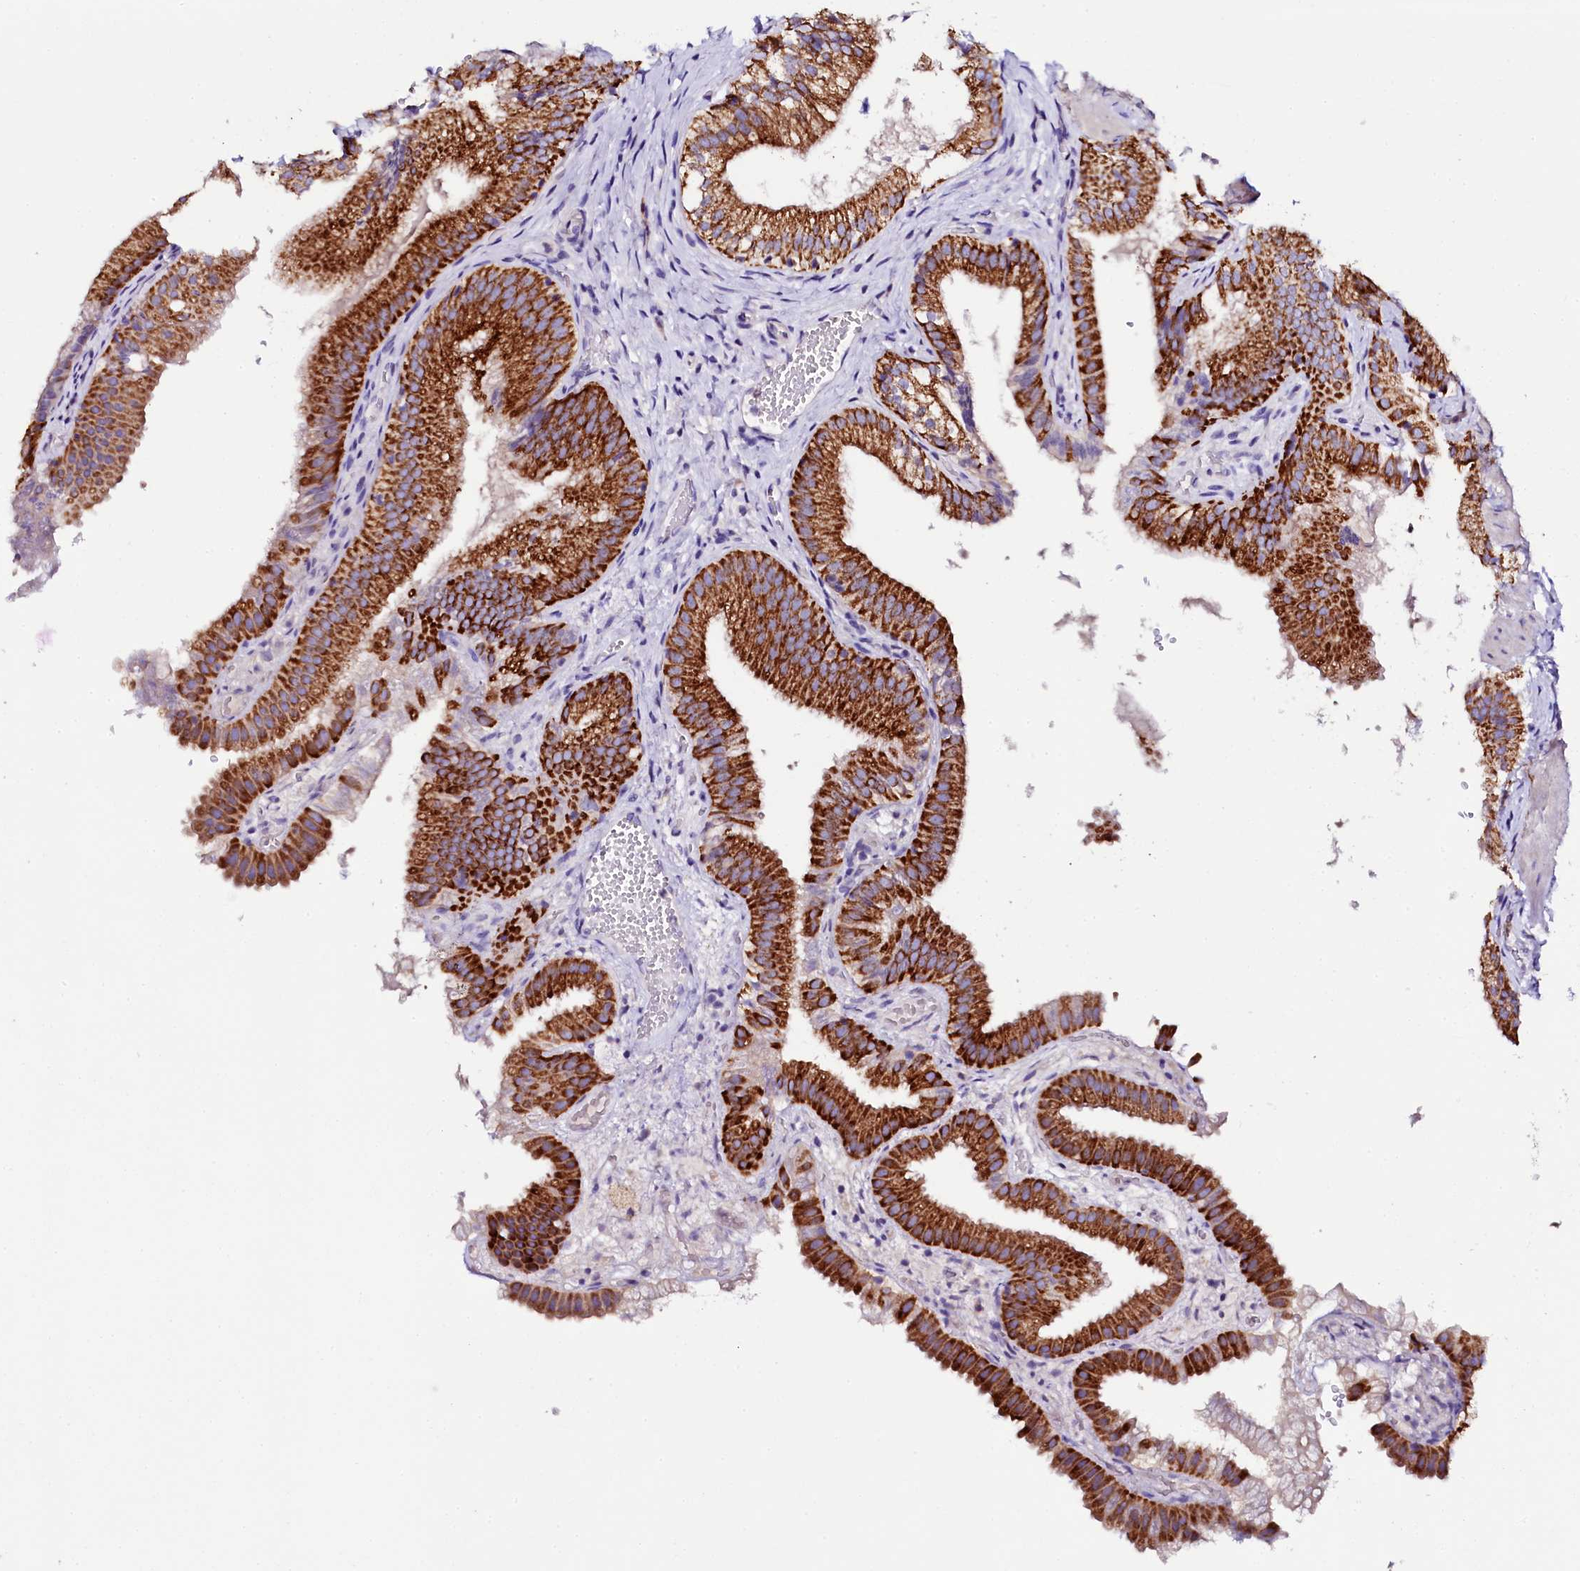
{"staining": {"intensity": "strong", "quantity": ">75%", "location": "cytoplasmic/membranous"}, "tissue": "gallbladder", "cell_type": "Glandular cells", "image_type": "normal", "snomed": [{"axis": "morphology", "description": "Normal tissue, NOS"}, {"axis": "topography", "description": "Gallbladder"}], "caption": "Protein expression analysis of benign human gallbladder reveals strong cytoplasmic/membranous staining in about >75% of glandular cells. Nuclei are stained in blue.", "gene": "NAA16", "patient": {"sex": "female", "age": 30}}